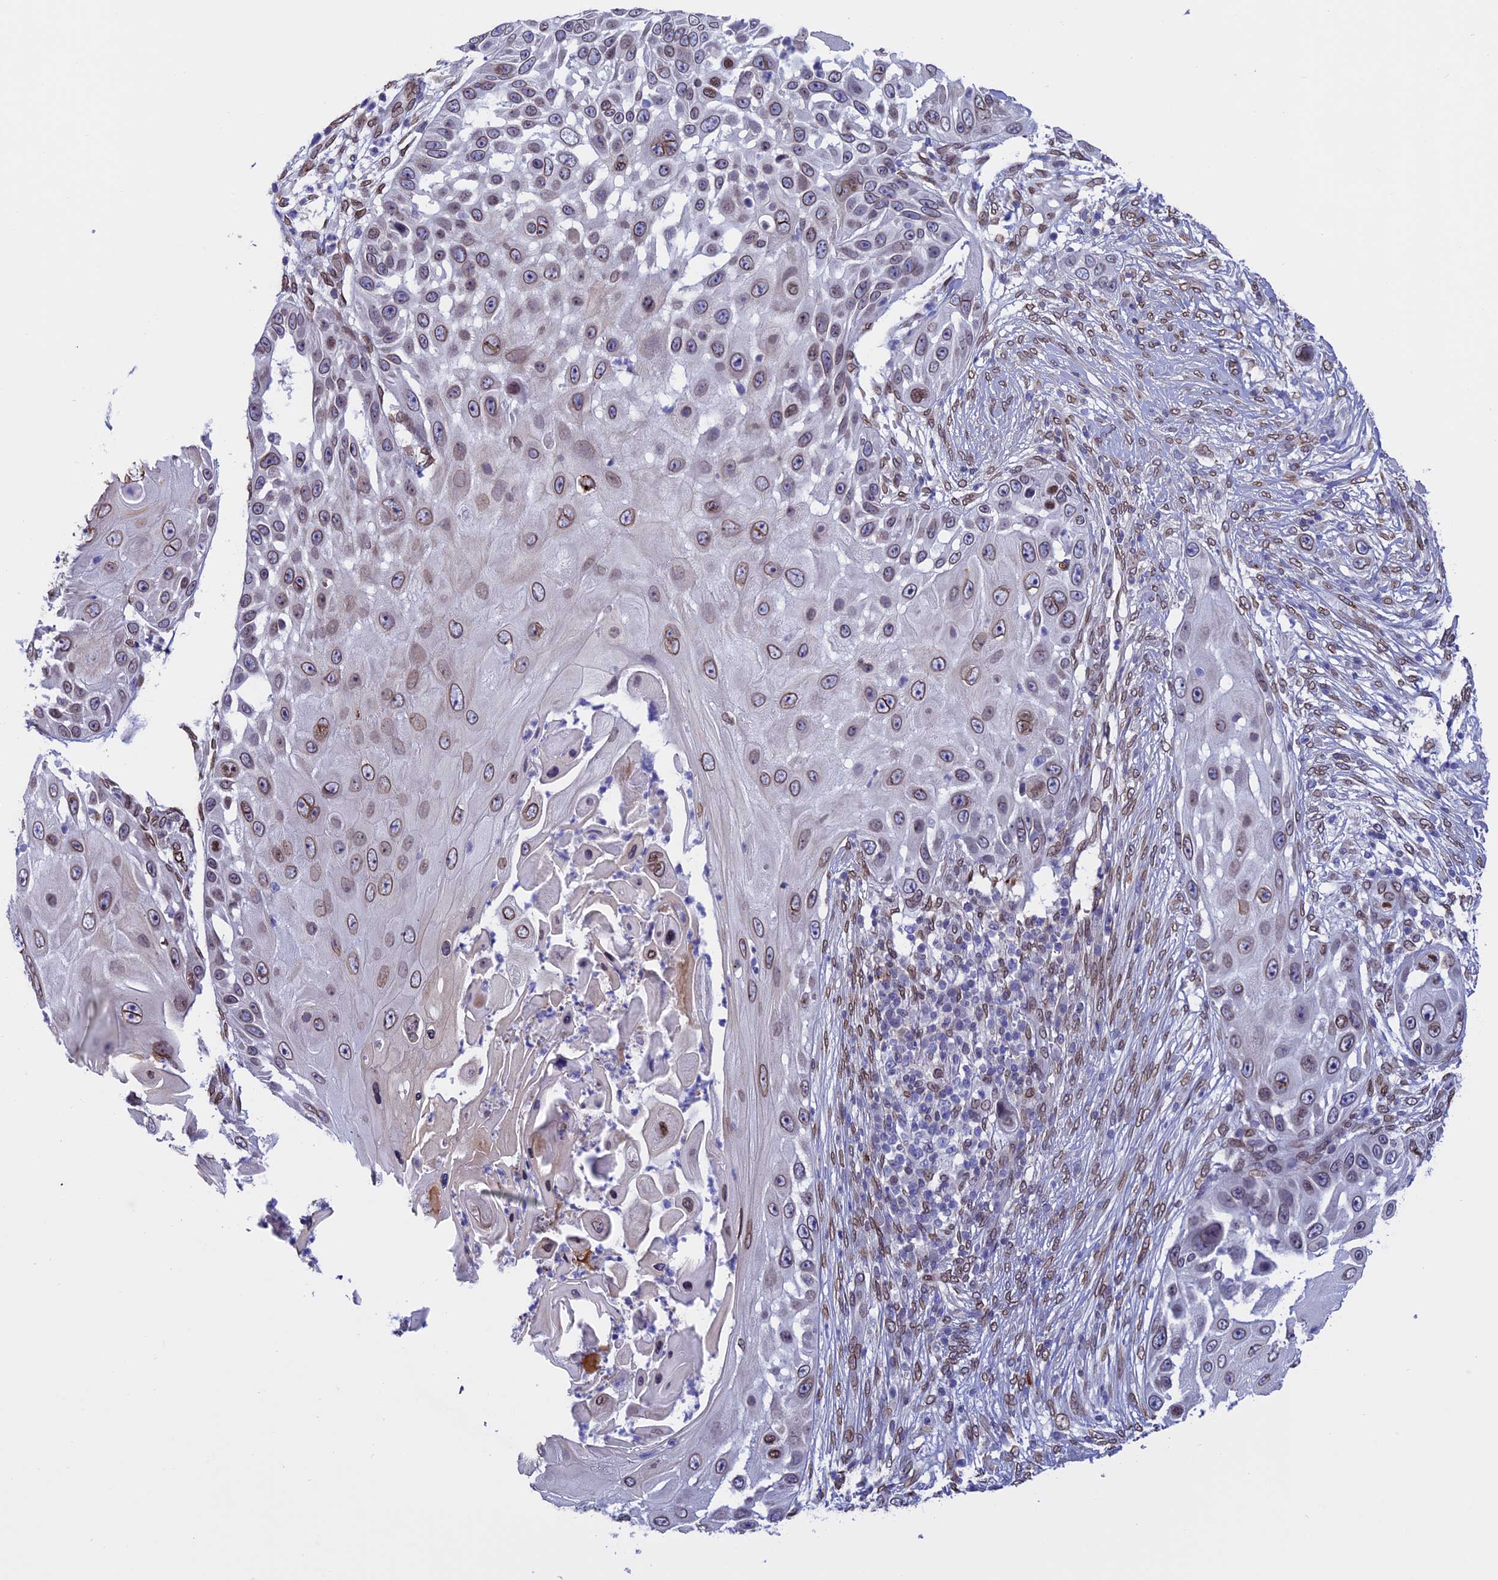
{"staining": {"intensity": "moderate", "quantity": ">75%", "location": "cytoplasmic/membranous,nuclear"}, "tissue": "skin cancer", "cell_type": "Tumor cells", "image_type": "cancer", "snomed": [{"axis": "morphology", "description": "Squamous cell carcinoma, NOS"}, {"axis": "topography", "description": "Skin"}], "caption": "Tumor cells display medium levels of moderate cytoplasmic/membranous and nuclear expression in approximately >75% of cells in human skin cancer. The protein is stained brown, and the nuclei are stained in blue (DAB IHC with brightfield microscopy, high magnification).", "gene": "TMPRSS7", "patient": {"sex": "female", "age": 44}}